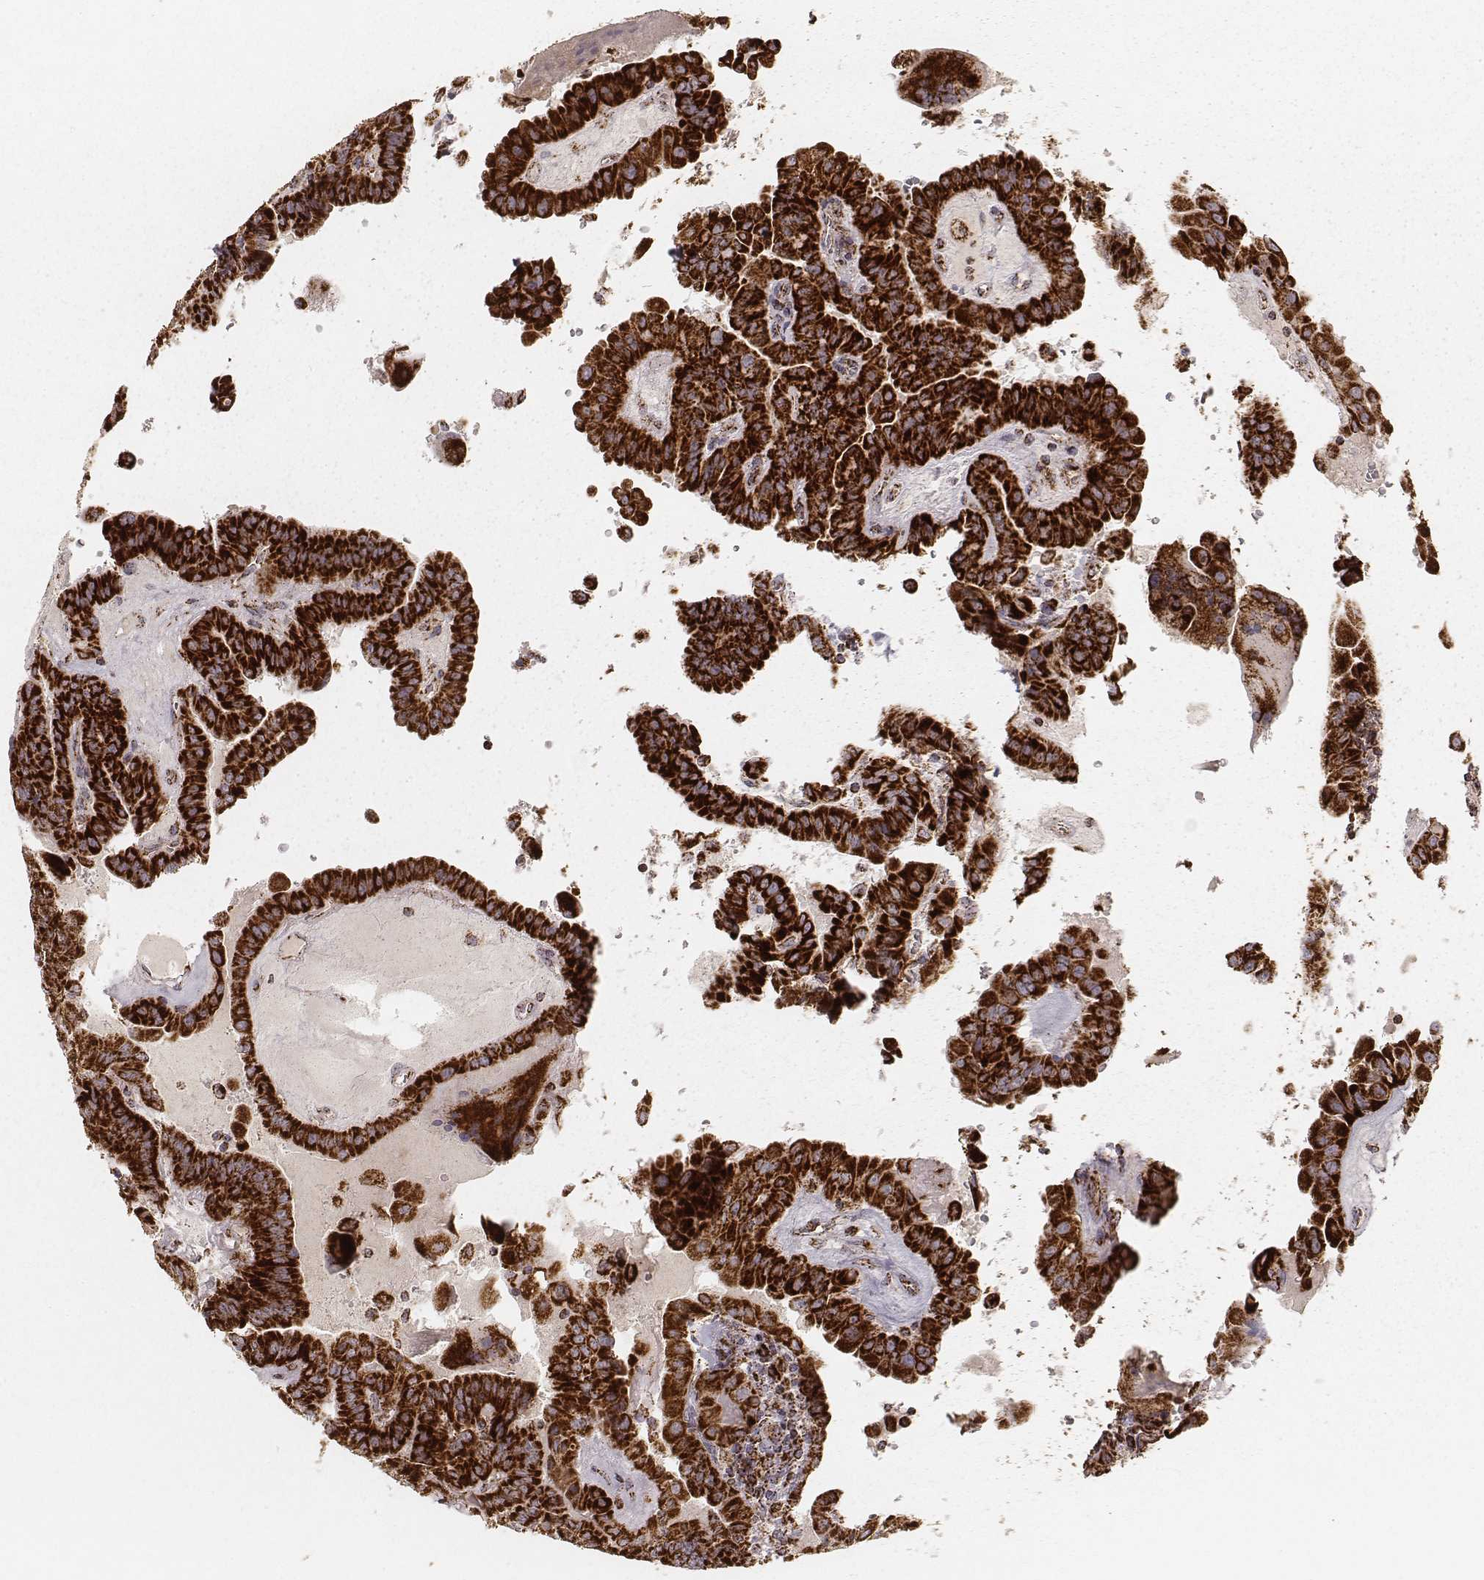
{"staining": {"intensity": "strong", "quantity": ">75%", "location": "cytoplasmic/membranous"}, "tissue": "thyroid cancer", "cell_type": "Tumor cells", "image_type": "cancer", "snomed": [{"axis": "morphology", "description": "Papillary adenocarcinoma, NOS"}, {"axis": "topography", "description": "Thyroid gland"}], "caption": "This photomicrograph exhibits thyroid papillary adenocarcinoma stained with IHC to label a protein in brown. The cytoplasmic/membranous of tumor cells show strong positivity for the protein. Nuclei are counter-stained blue.", "gene": "CS", "patient": {"sex": "female", "age": 37}}